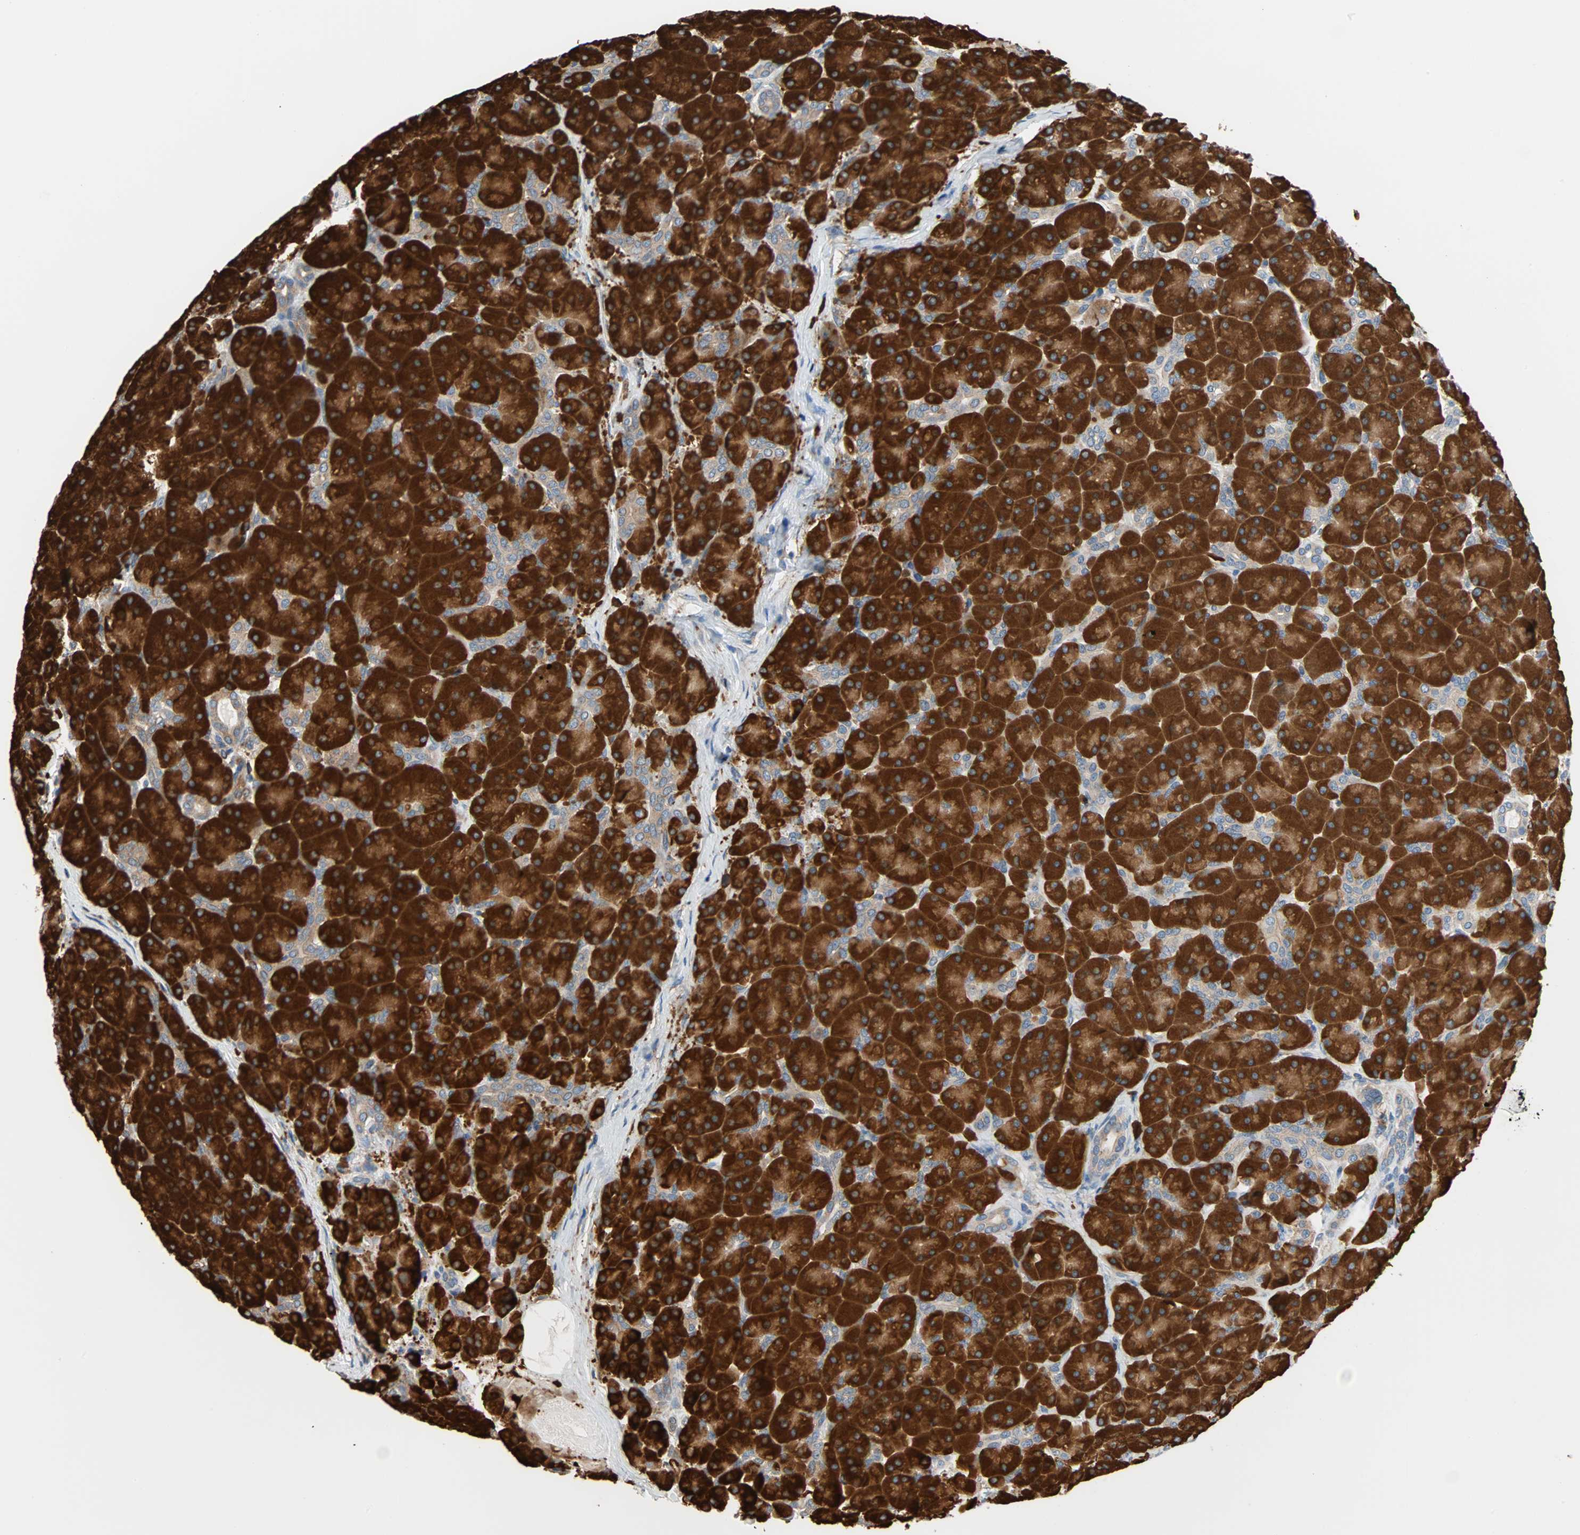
{"staining": {"intensity": "strong", "quantity": ">75%", "location": "cytoplasmic/membranous"}, "tissue": "pancreas", "cell_type": "Exocrine glandular cells", "image_type": "normal", "snomed": [{"axis": "morphology", "description": "Normal tissue, NOS"}, {"axis": "topography", "description": "Pancreas"}], "caption": "Protein staining of normal pancreas demonstrates strong cytoplasmic/membranous positivity in about >75% of exocrine glandular cells. The staining is performed using DAB (3,3'-diaminobenzidine) brown chromogen to label protein expression. The nuclei are counter-stained blue using hematoxylin.", "gene": "EEF2", "patient": {"sex": "male", "age": 66}}